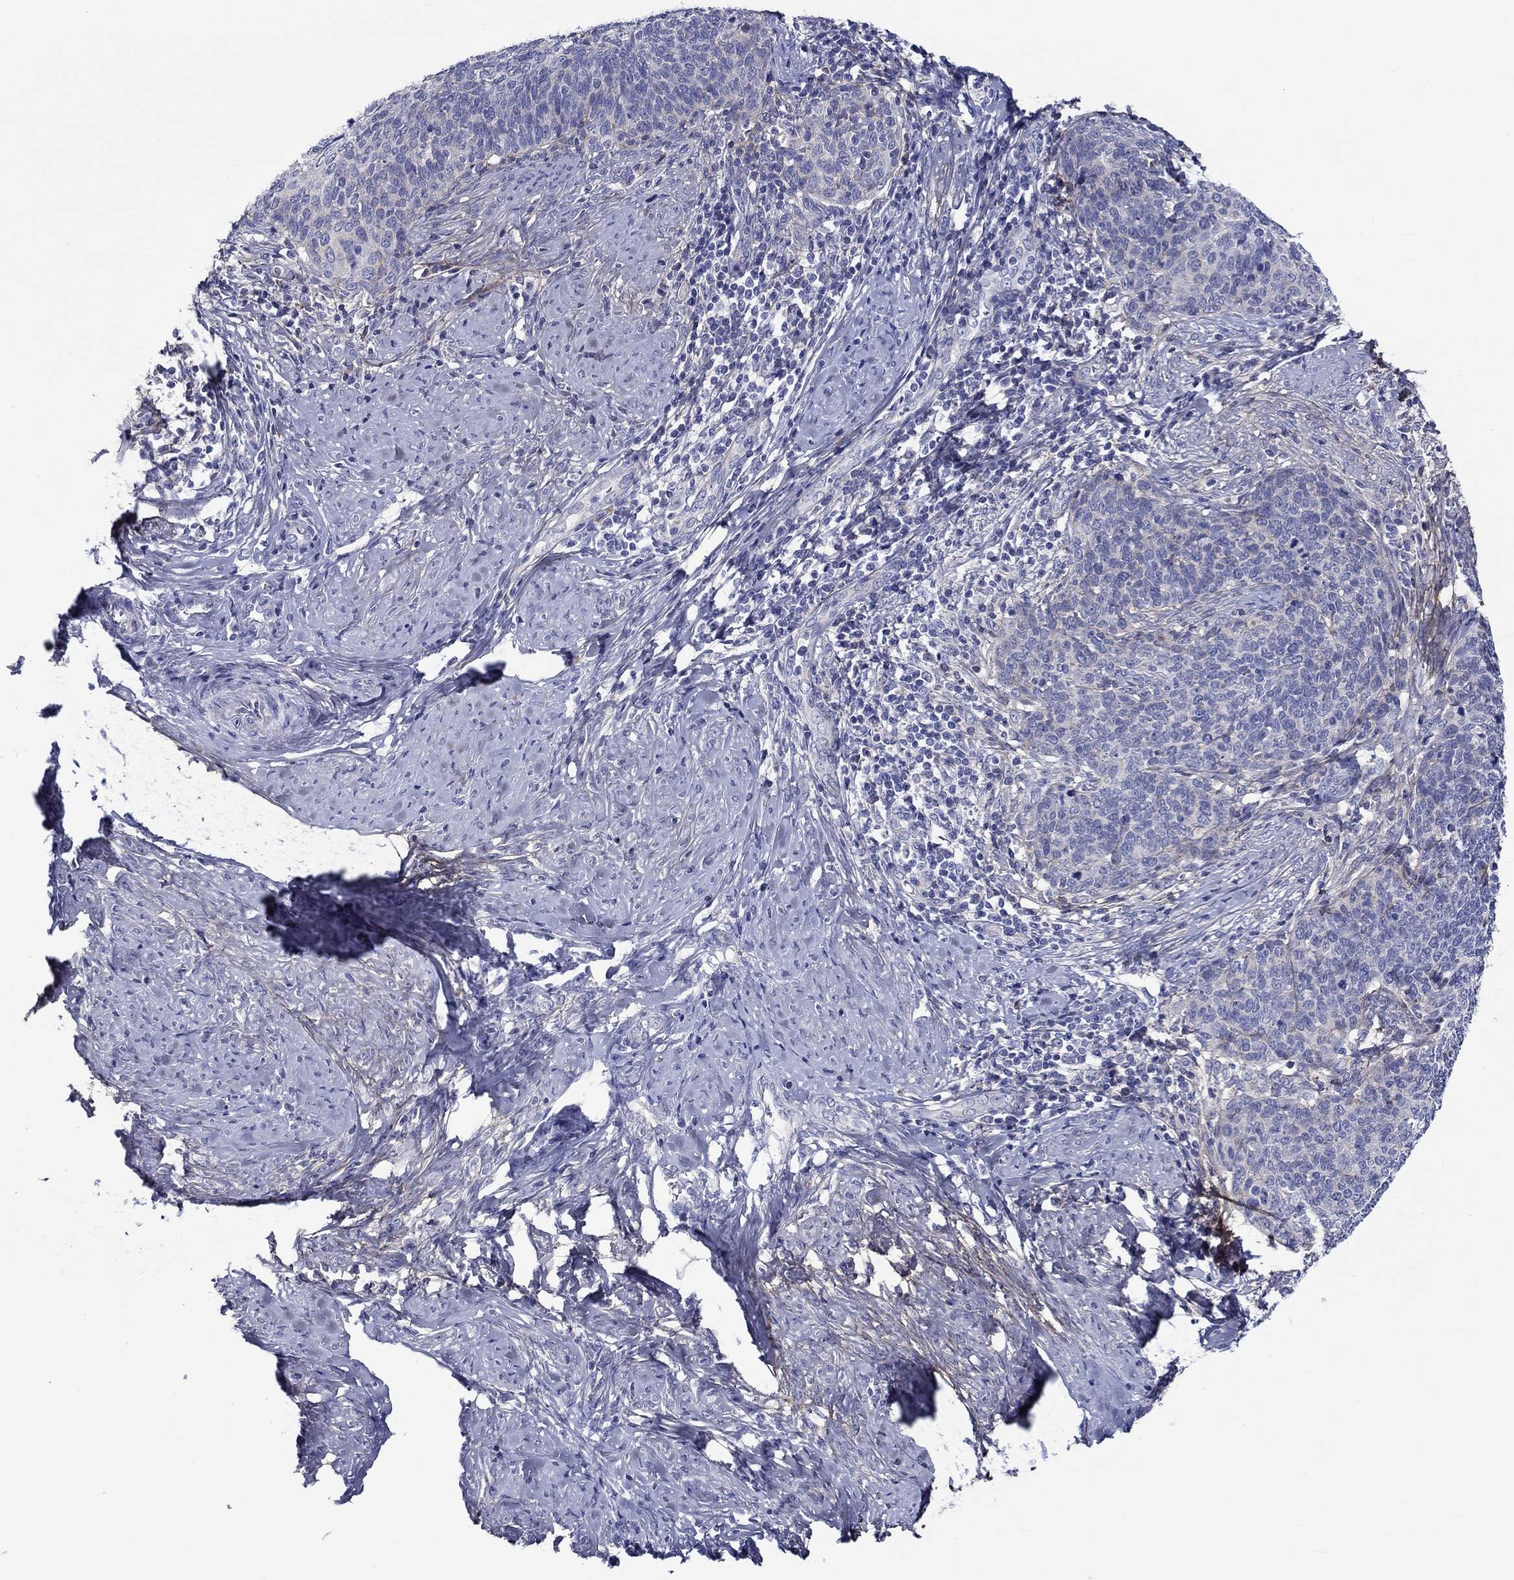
{"staining": {"intensity": "negative", "quantity": "none", "location": "none"}, "tissue": "cervical cancer", "cell_type": "Tumor cells", "image_type": "cancer", "snomed": [{"axis": "morphology", "description": "Normal tissue, NOS"}, {"axis": "morphology", "description": "Squamous cell carcinoma, NOS"}, {"axis": "topography", "description": "Cervix"}], "caption": "A high-resolution histopathology image shows immunohistochemistry (IHC) staining of cervical cancer, which displays no significant staining in tumor cells.", "gene": "TGFBI", "patient": {"sex": "female", "age": 39}}